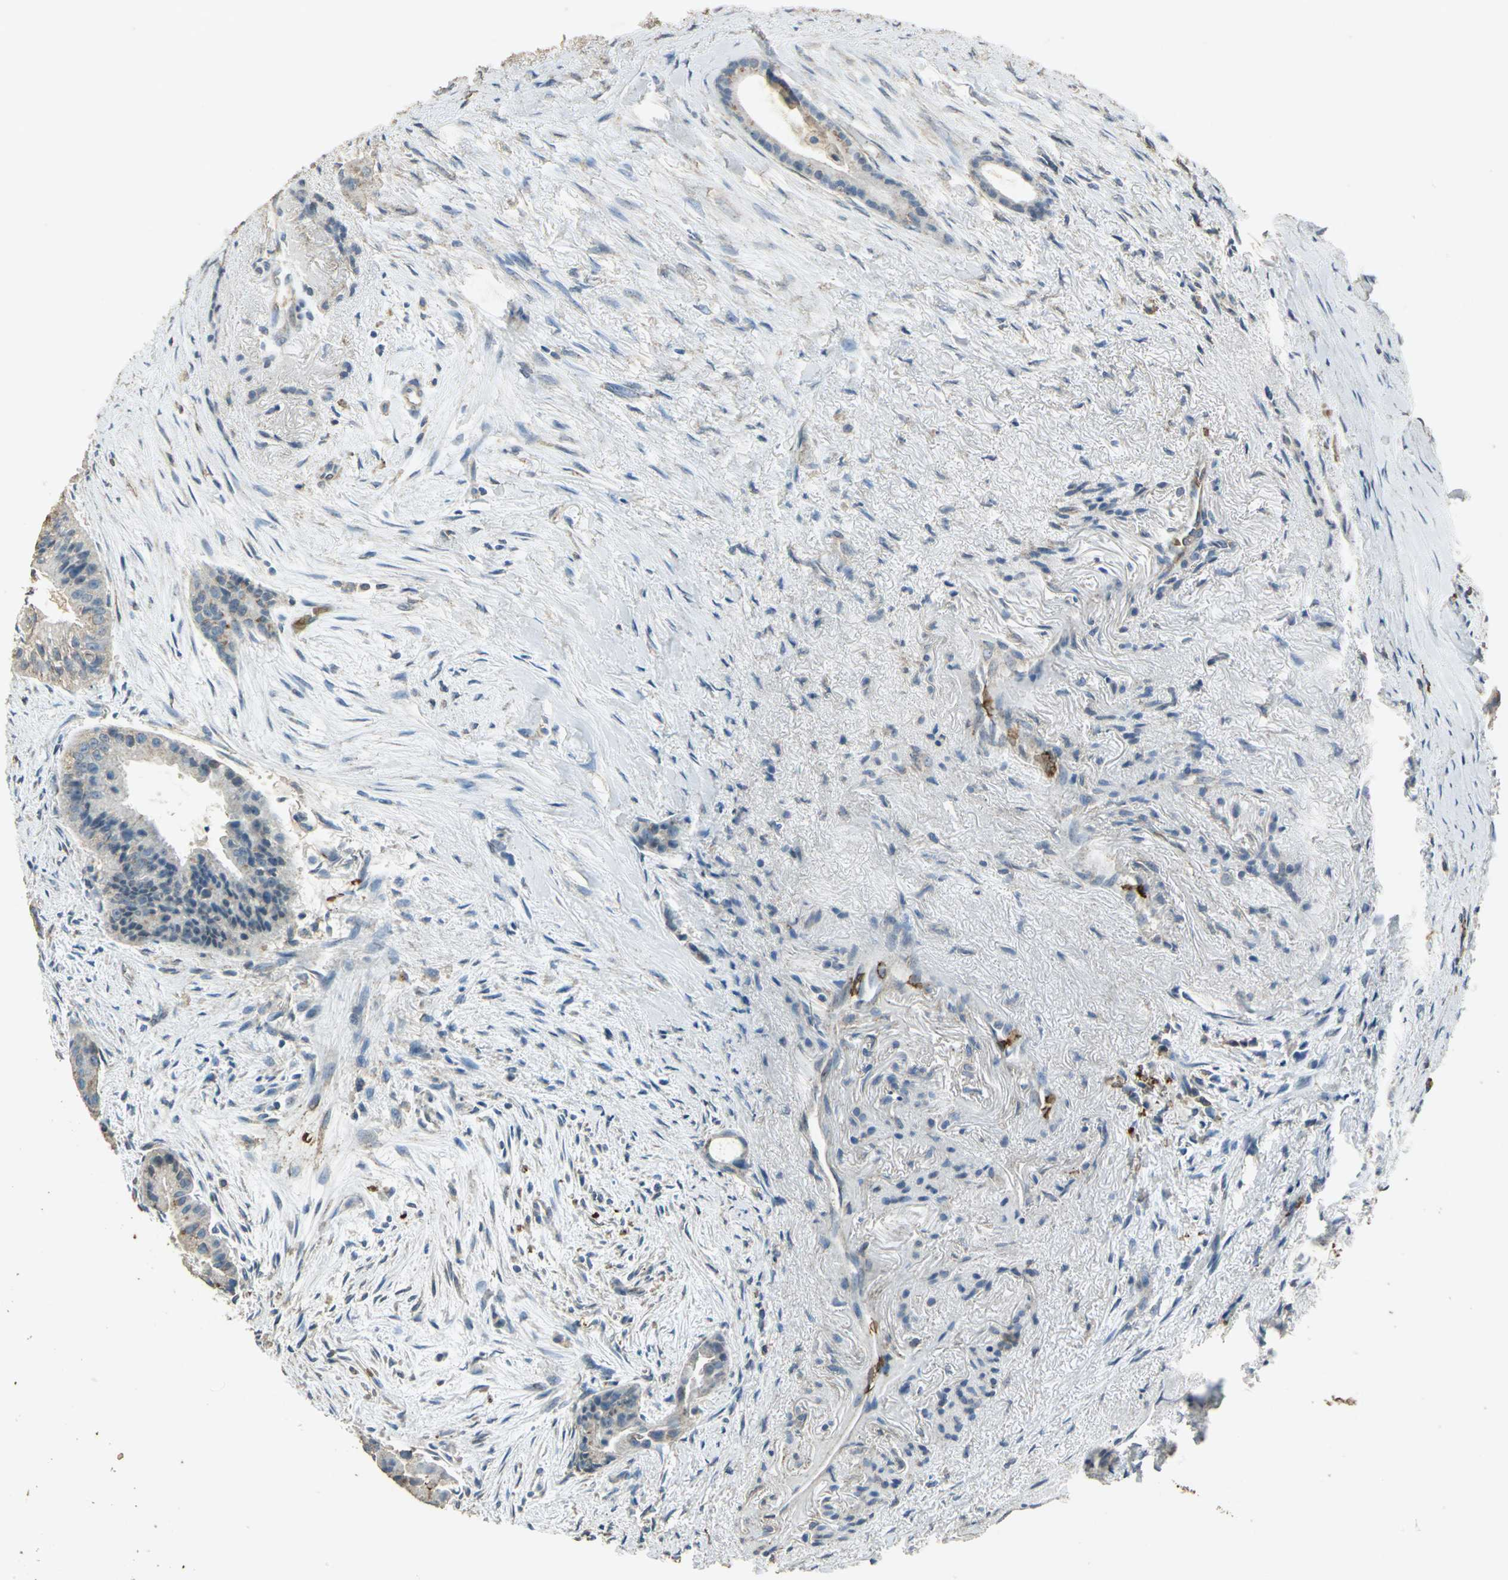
{"staining": {"intensity": "weak", "quantity": "<25%", "location": "cytoplasmic/membranous"}, "tissue": "liver cancer", "cell_type": "Tumor cells", "image_type": "cancer", "snomed": [{"axis": "morphology", "description": "Cholangiocarcinoma"}, {"axis": "topography", "description": "Liver"}], "caption": "Liver cancer (cholangiocarcinoma) stained for a protein using immunohistochemistry (IHC) reveals no staining tumor cells.", "gene": "TRAPPC2", "patient": {"sex": "female", "age": 55}}